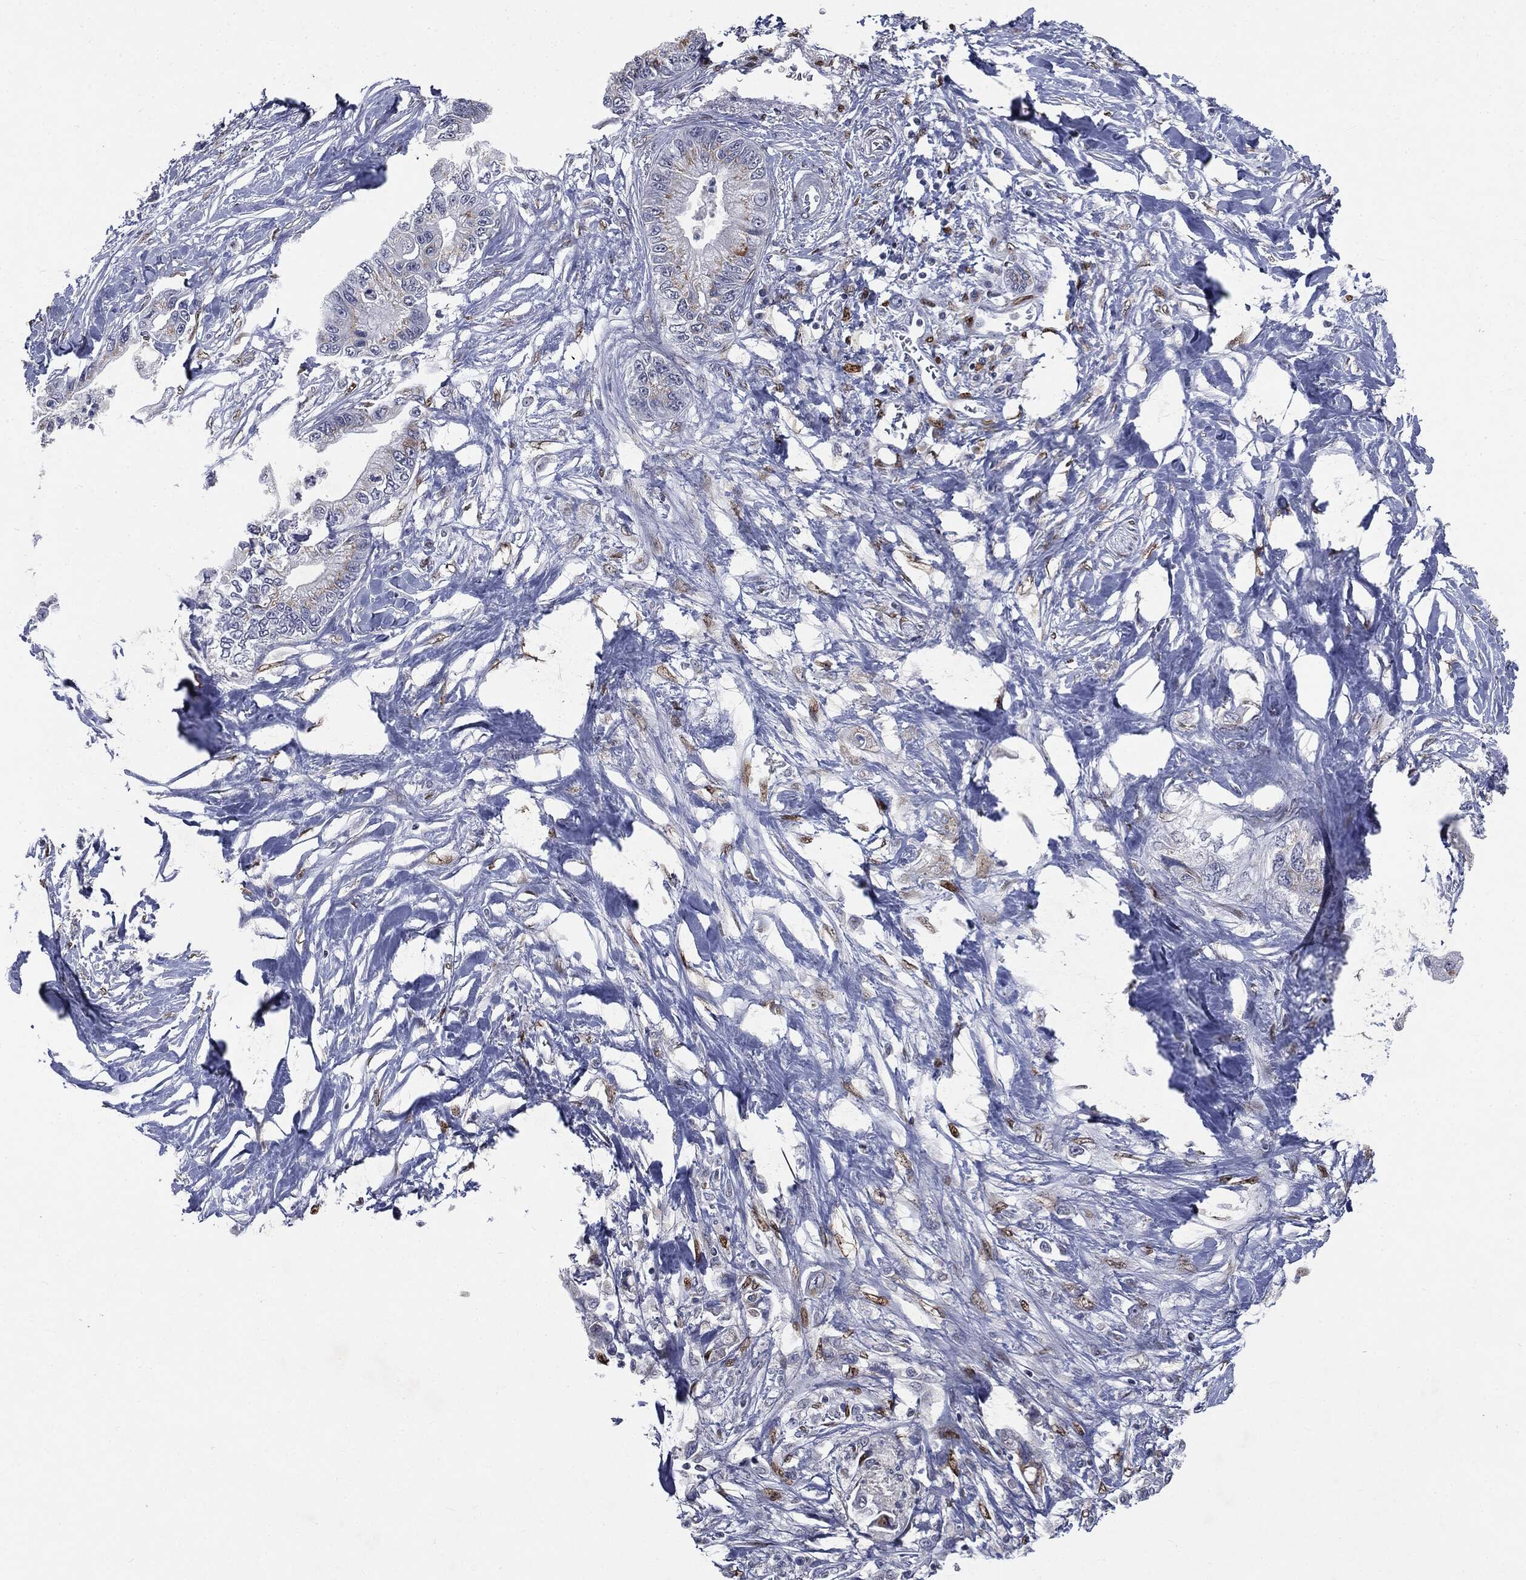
{"staining": {"intensity": "weak", "quantity": "<25%", "location": "cytoplasmic/membranous"}, "tissue": "pancreatic cancer", "cell_type": "Tumor cells", "image_type": "cancer", "snomed": [{"axis": "morphology", "description": "Adenocarcinoma, NOS"}, {"axis": "topography", "description": "Pancreas"}], "caption": "Human pancreatic adenocarcinoma stained for a protein using IHC displays no expression in tumor cells.", "gene": "CASD1", "patient": {"sex": "male", "age": 61}}